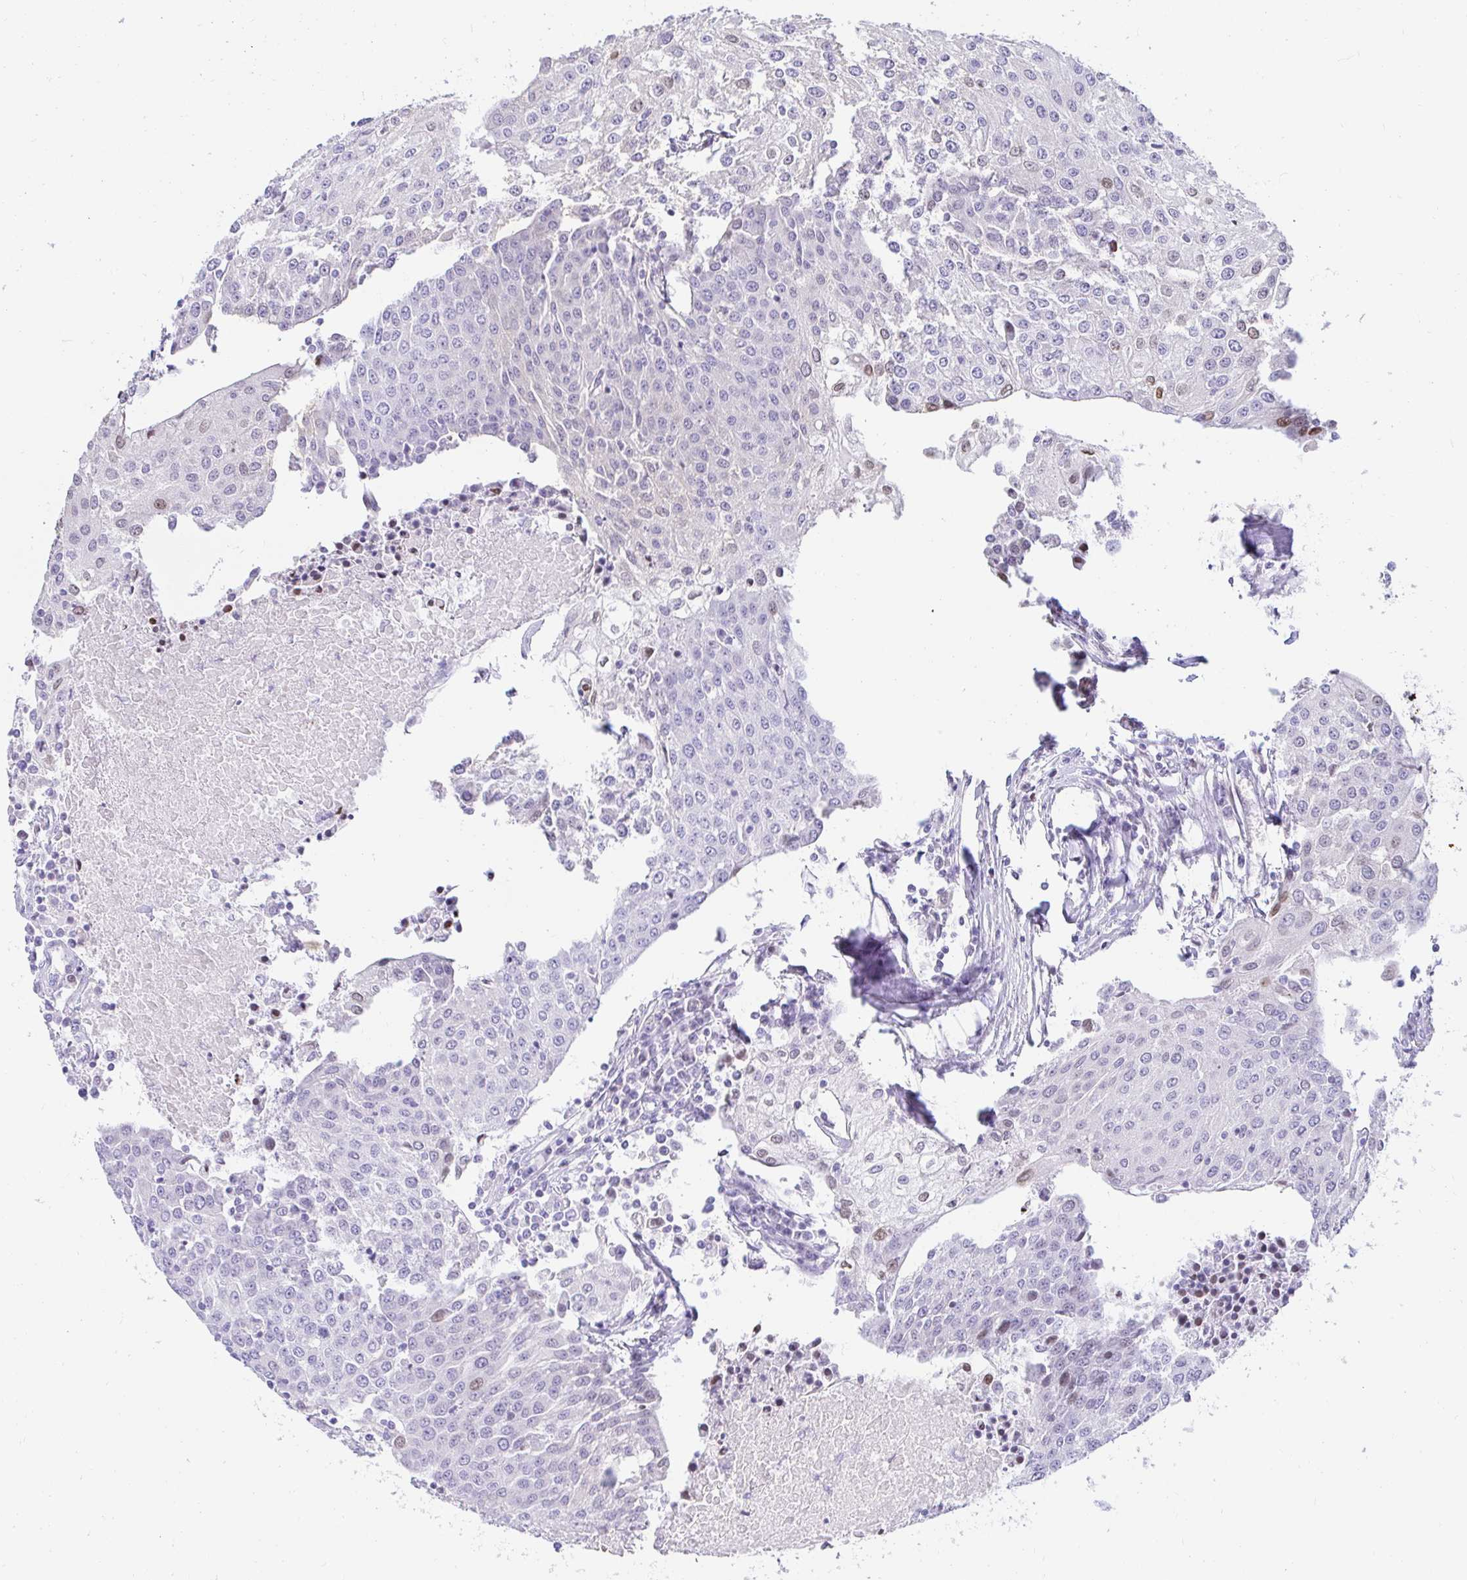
{"staining": {"intensity": "negative", "quantity": "none", "location": "none"}, "tissue": "urothelial cancer", "cell_type": "Tumor cells", "image_type": "cancer", "snomed": [{"axis": "morphology", "description": "Urothelial carcinoma, High grade"}, {"axis": "topography", "description": "Urinary bladder"}], "caption": "Immunohistochemistry of human urothelial cancer reveals no staining in tumor cells.", "gene": "CAPSL", "patient": {"sex": "female", "age": 85}}